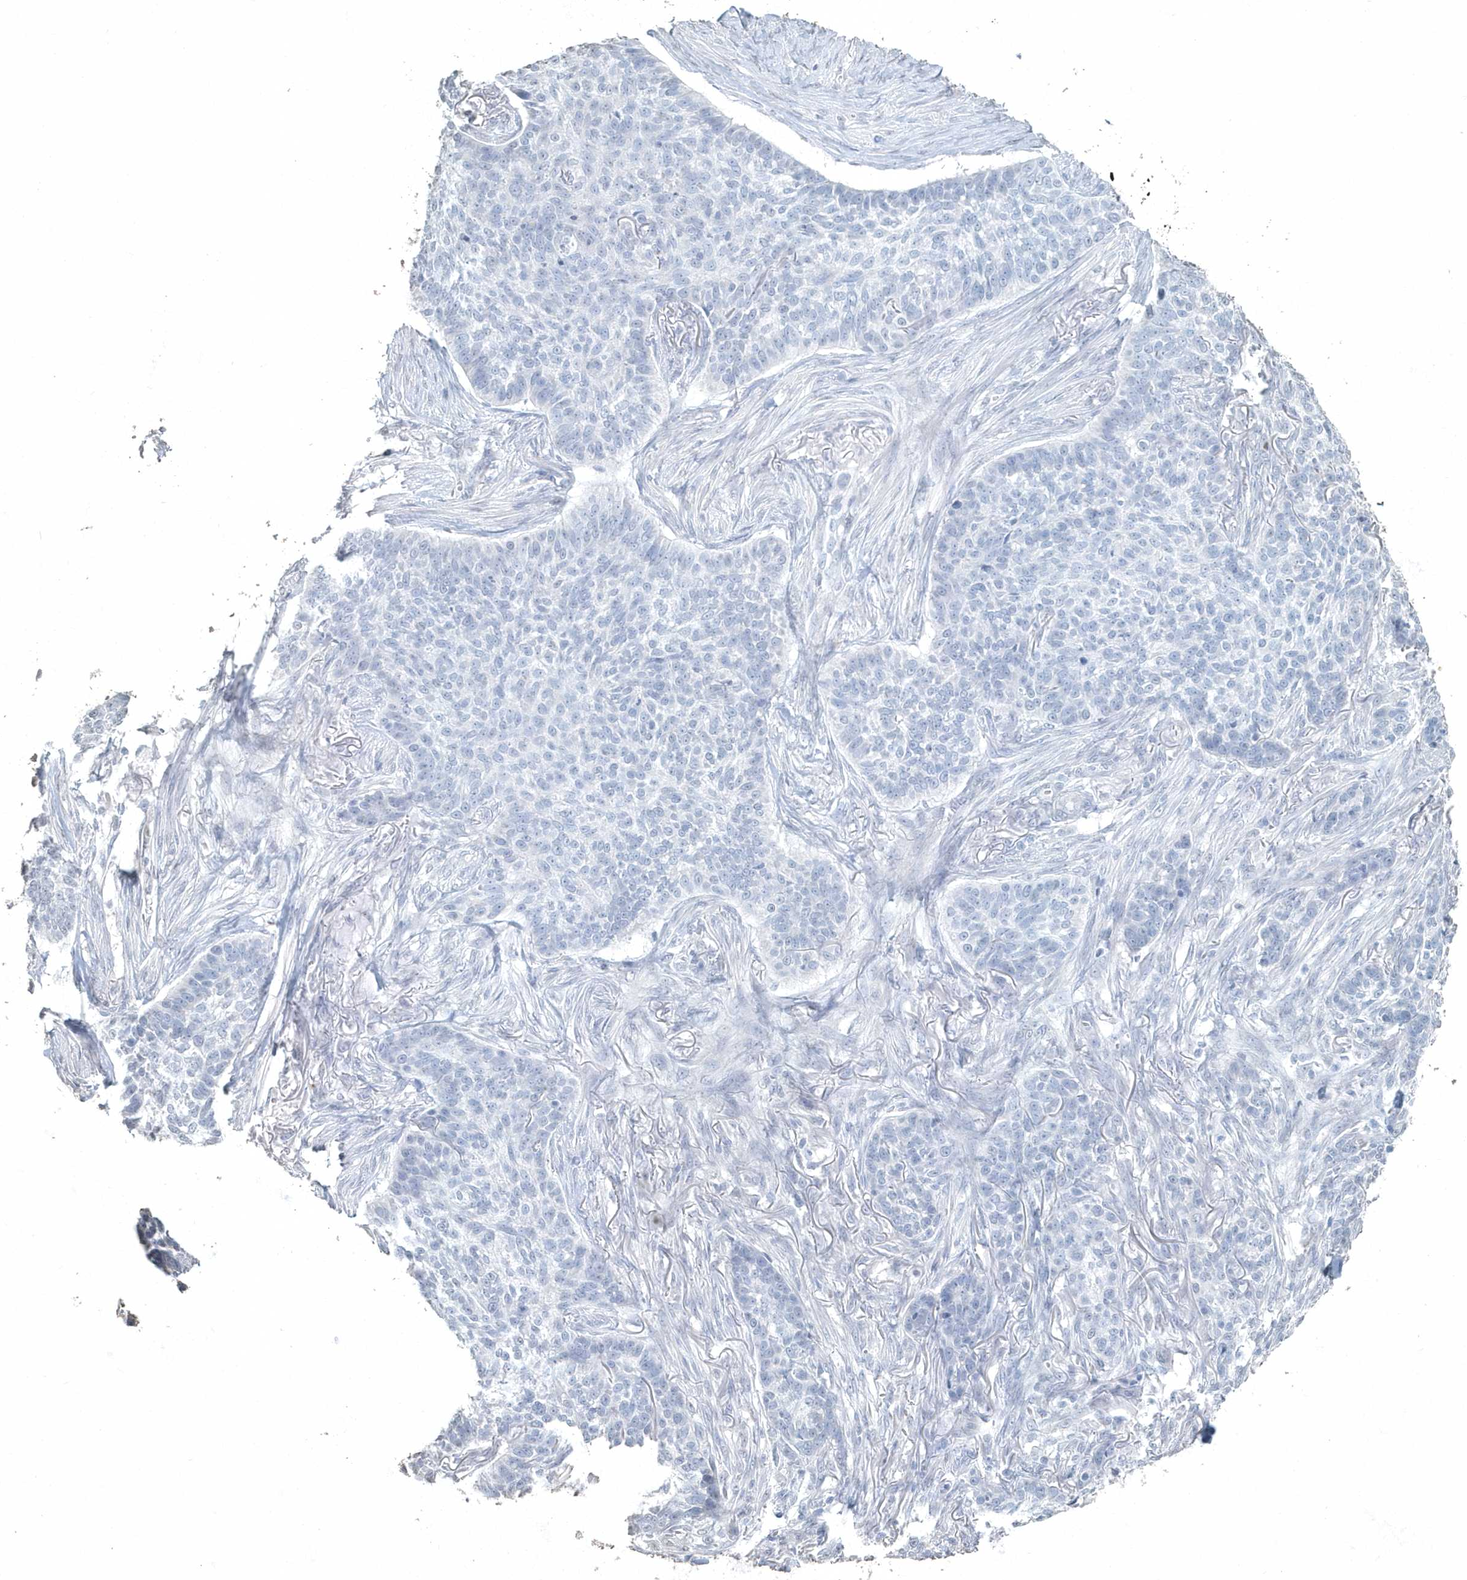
{"staining": {"intensity": "negative", "quantity": "none", "location": "none"}, "tissue": "skin cancer", "cell_type": "Tumor cells", "image_type": "cancer", "snomed": [{"axis": "morphology", "description": "Basal cell carcinoma"}, {"axis": "topography", "description": "Skin"}], "caption": "Immunohistochemistry histopathology image of neoplastic tissue: basal cell carcinoma (skin) stained with DAB (3,3'-diaminobenzidine) exhibits no significant protein staining in tumor cells.", "gene": "MYOT", "patient": {"sex": "male", "age": 85}}